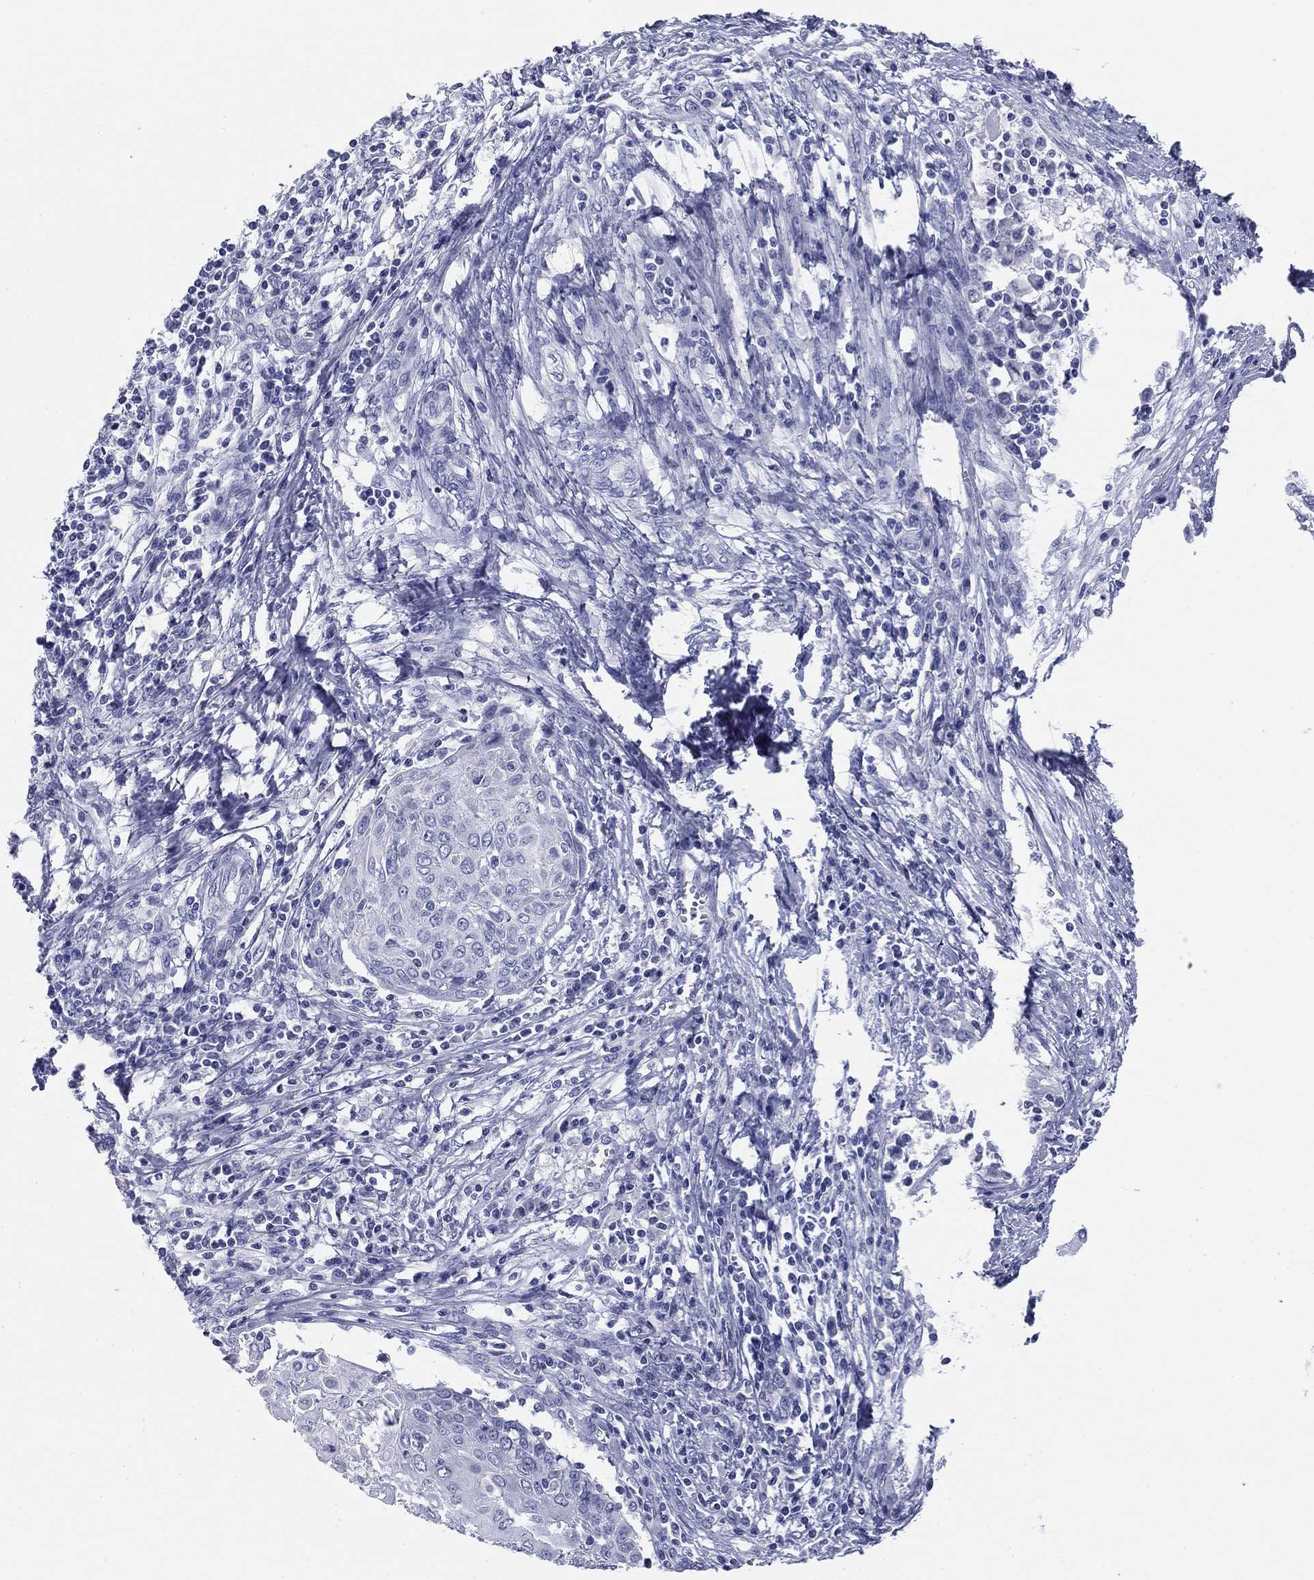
{"staining": {"intensity": "negative", "quantity": "none", "location": "none"}, "tissue": "cervical cancer", "cell_type": "Tumor cells", "image_type": "cancer", "snomed": [{"axis": "morphology", "description": "Squamous cell carcinoma, NOS"}, {"axis": "topography", "description": "Cervix"}], "caption": "Immunohistochemistry photomicrograph of human cervical squamous cell carcinoma stained for a protein (brown), which displays no positivity in tumor cells. Brightfield microscopy of immunohistochemistry (IHC) stained with DAB (3,3'-diaminobenzidine) (brown) and hematoxylin (blue), captured at high magnification.", "gene": "KCNH1", "patient": {"sex": "female", "age": 39}}